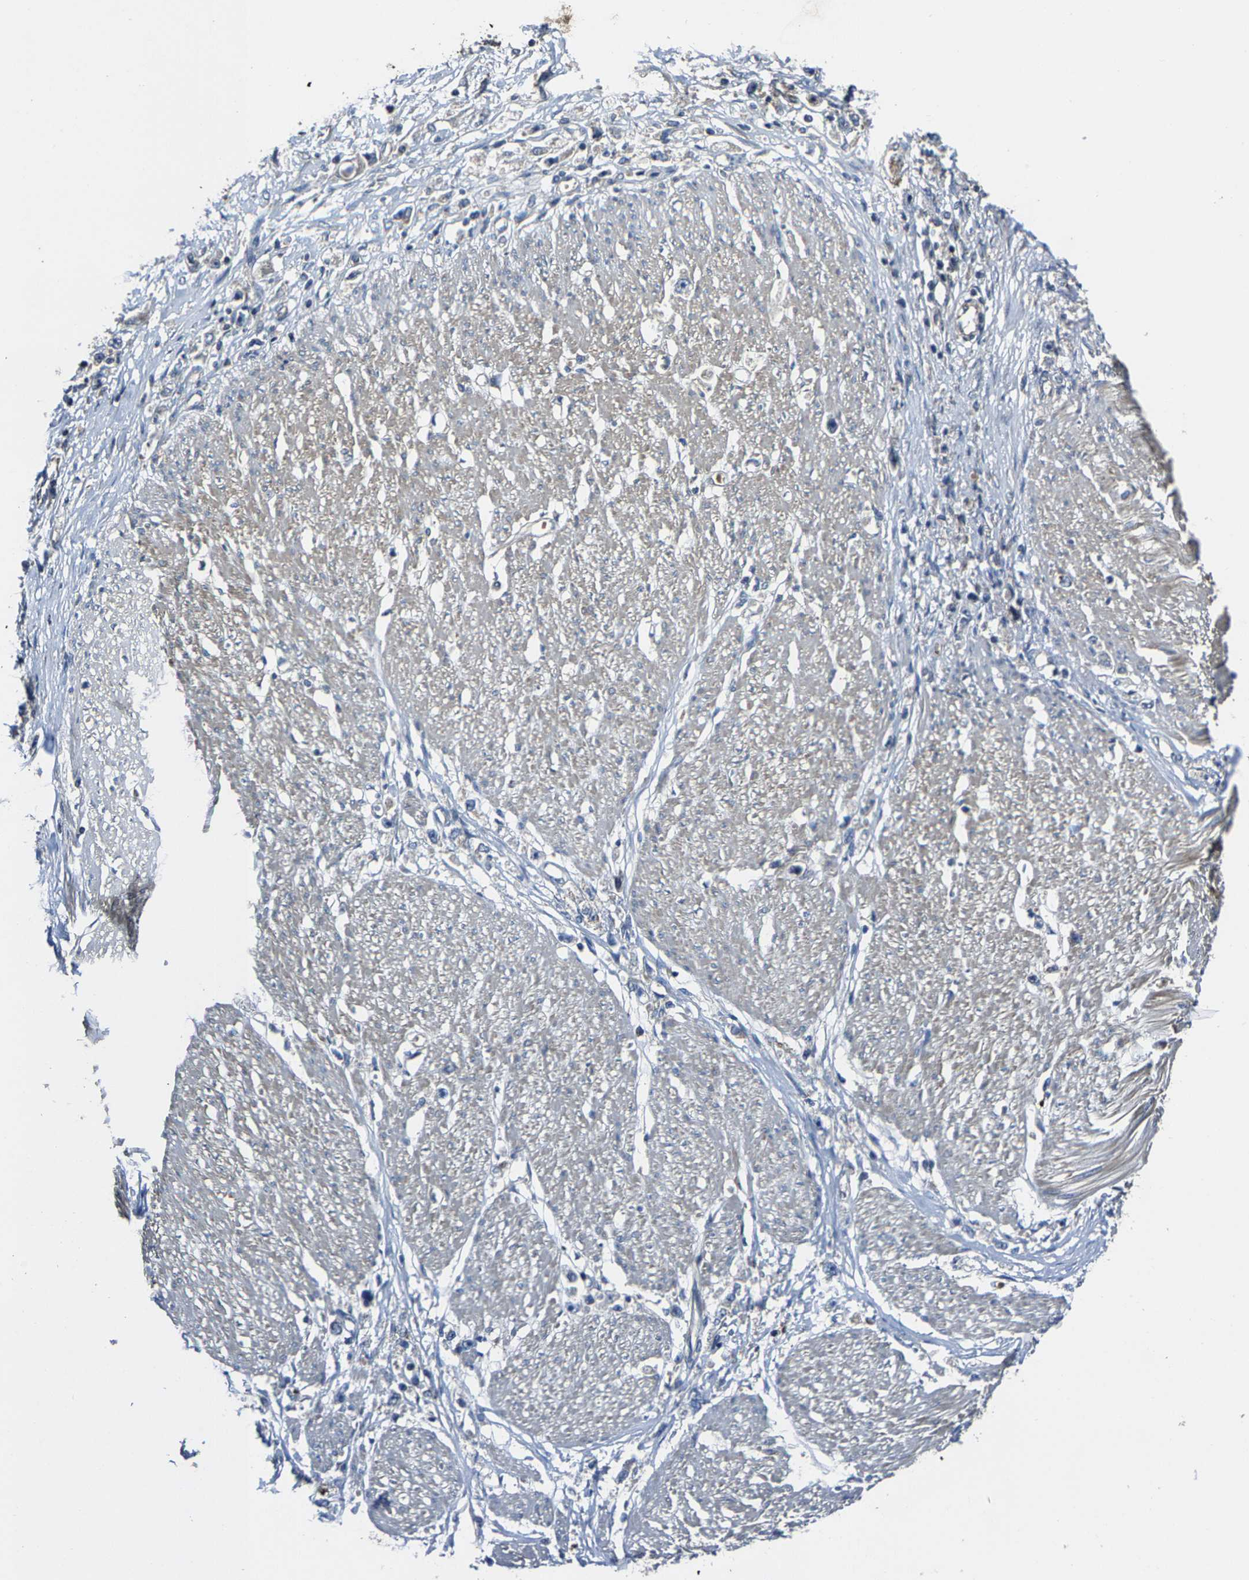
{"staining": {"intensity": "negative", "quantity": "none", "location": "none"}, "tissue": "stomach cancer", "cell_type": "Tumor cells", "image_type": "cancer", "snomed": [{"axis": "morphology", "description": "Adenocarcinoma, NOS"}, {"axis": "topography", "description": "Stomach"}], "caption": "Immunohistochemical staining of human stomach cancer shows no significant positivity in tumor cells. (Brightfield microscopy of DAB (3,3'-diaminobenzidine) immunohistochemistry at high magnification).", "gene": "AGBL3", "patient": {"sex": "female", "age": 59}}